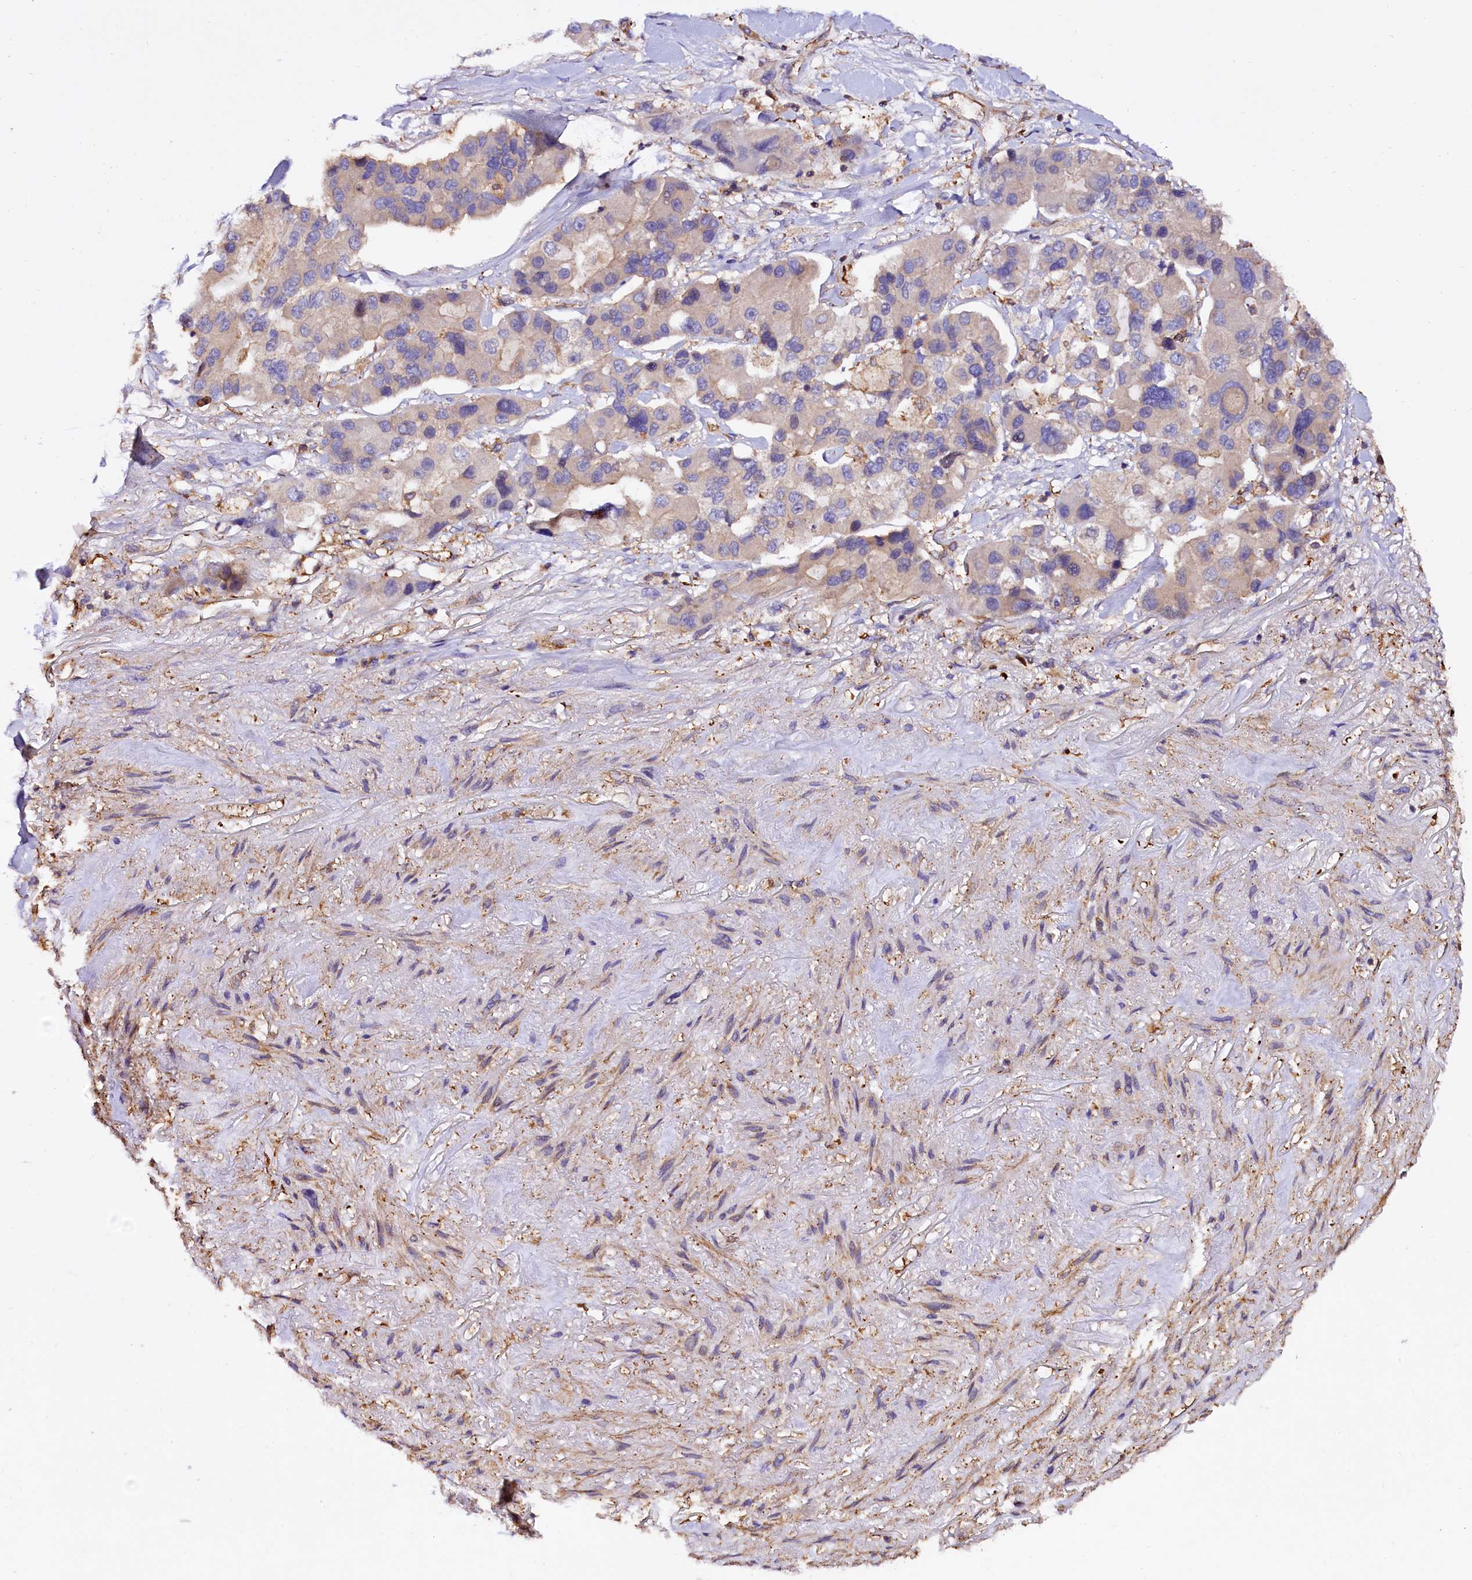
{"staining": {"intensity": "weak", "quantity": "25%-75%", "location": "cytoplasmic/membranous"}, "tissue": "lung cancer", "cell_type": "Tumor cells", "image_type": "cancer", "snomed": [{"axis": "morphology", "description": "Adenocarcinoma, NOS"}, {"axis": "topography", "description": "Lung"}], "caption": "This photomicrograph demonstrates lung cancer (adenocarcinoma) stained with IHC to label a protein in brown. The cytoplasmic/membranous of tumor cells show weak positivity for the protein. Nuclei are counter-stained blue.", "gene": "RARS2", "patient": {"sex": "female", "age": 54}}